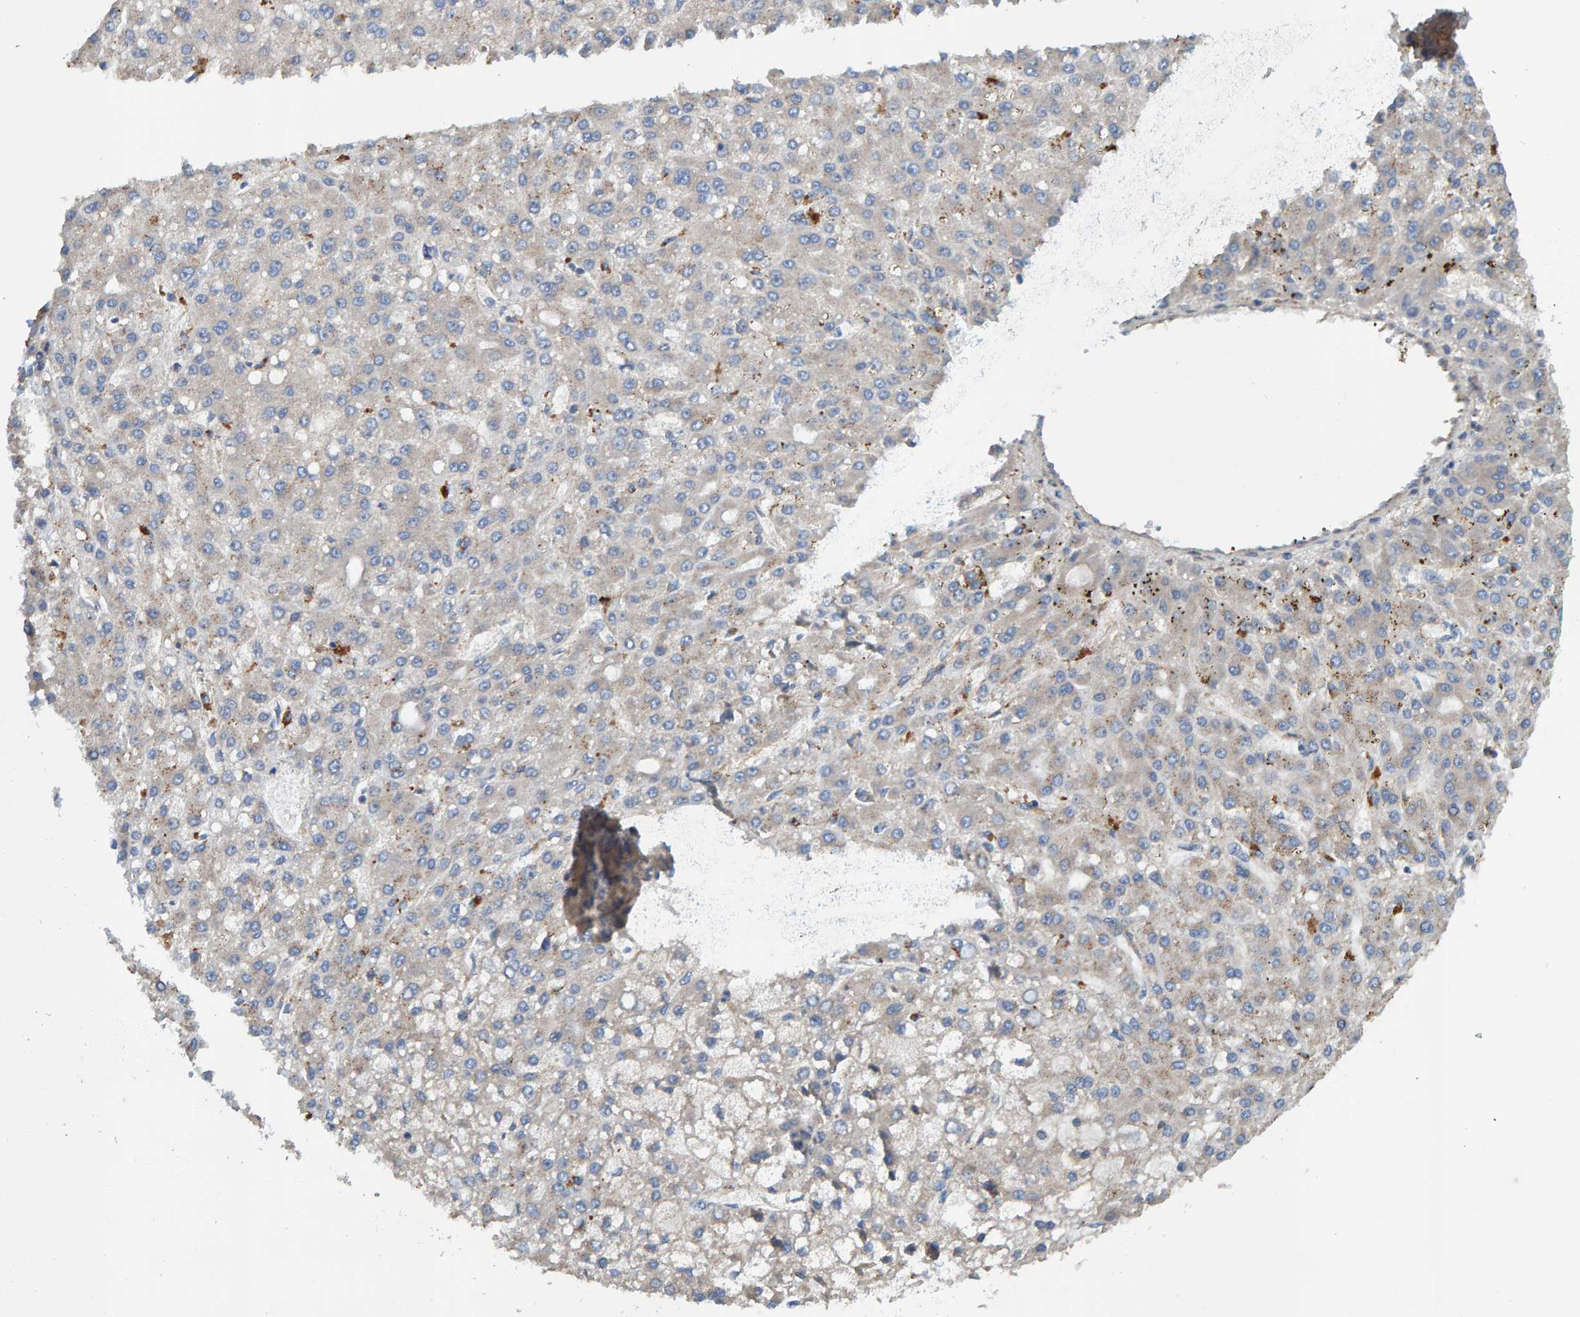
{"staining": {"intensity": "weak", "quantity": "<25%", "location": "cytoplasmic/membranous"}, "tissue": "liver cancer", "cell_type": "Tumor cells", "image_type": "cancer", "snomed": [{"axis": "morphology", "description": "Carcinoma, Hepatocellular, NOS"}, {"axis": "topography", "description": "Liver"}], "caption": "Histopathology image shows no protein positivity in tumor cells of liver cancer (hepatocellular carcinoma) tissue. (DAB (3,3'-diaminobenzidine) IHC, high magnification).", "gene": "MKLN1", "patient": {"sex": "male", "age": 67}}